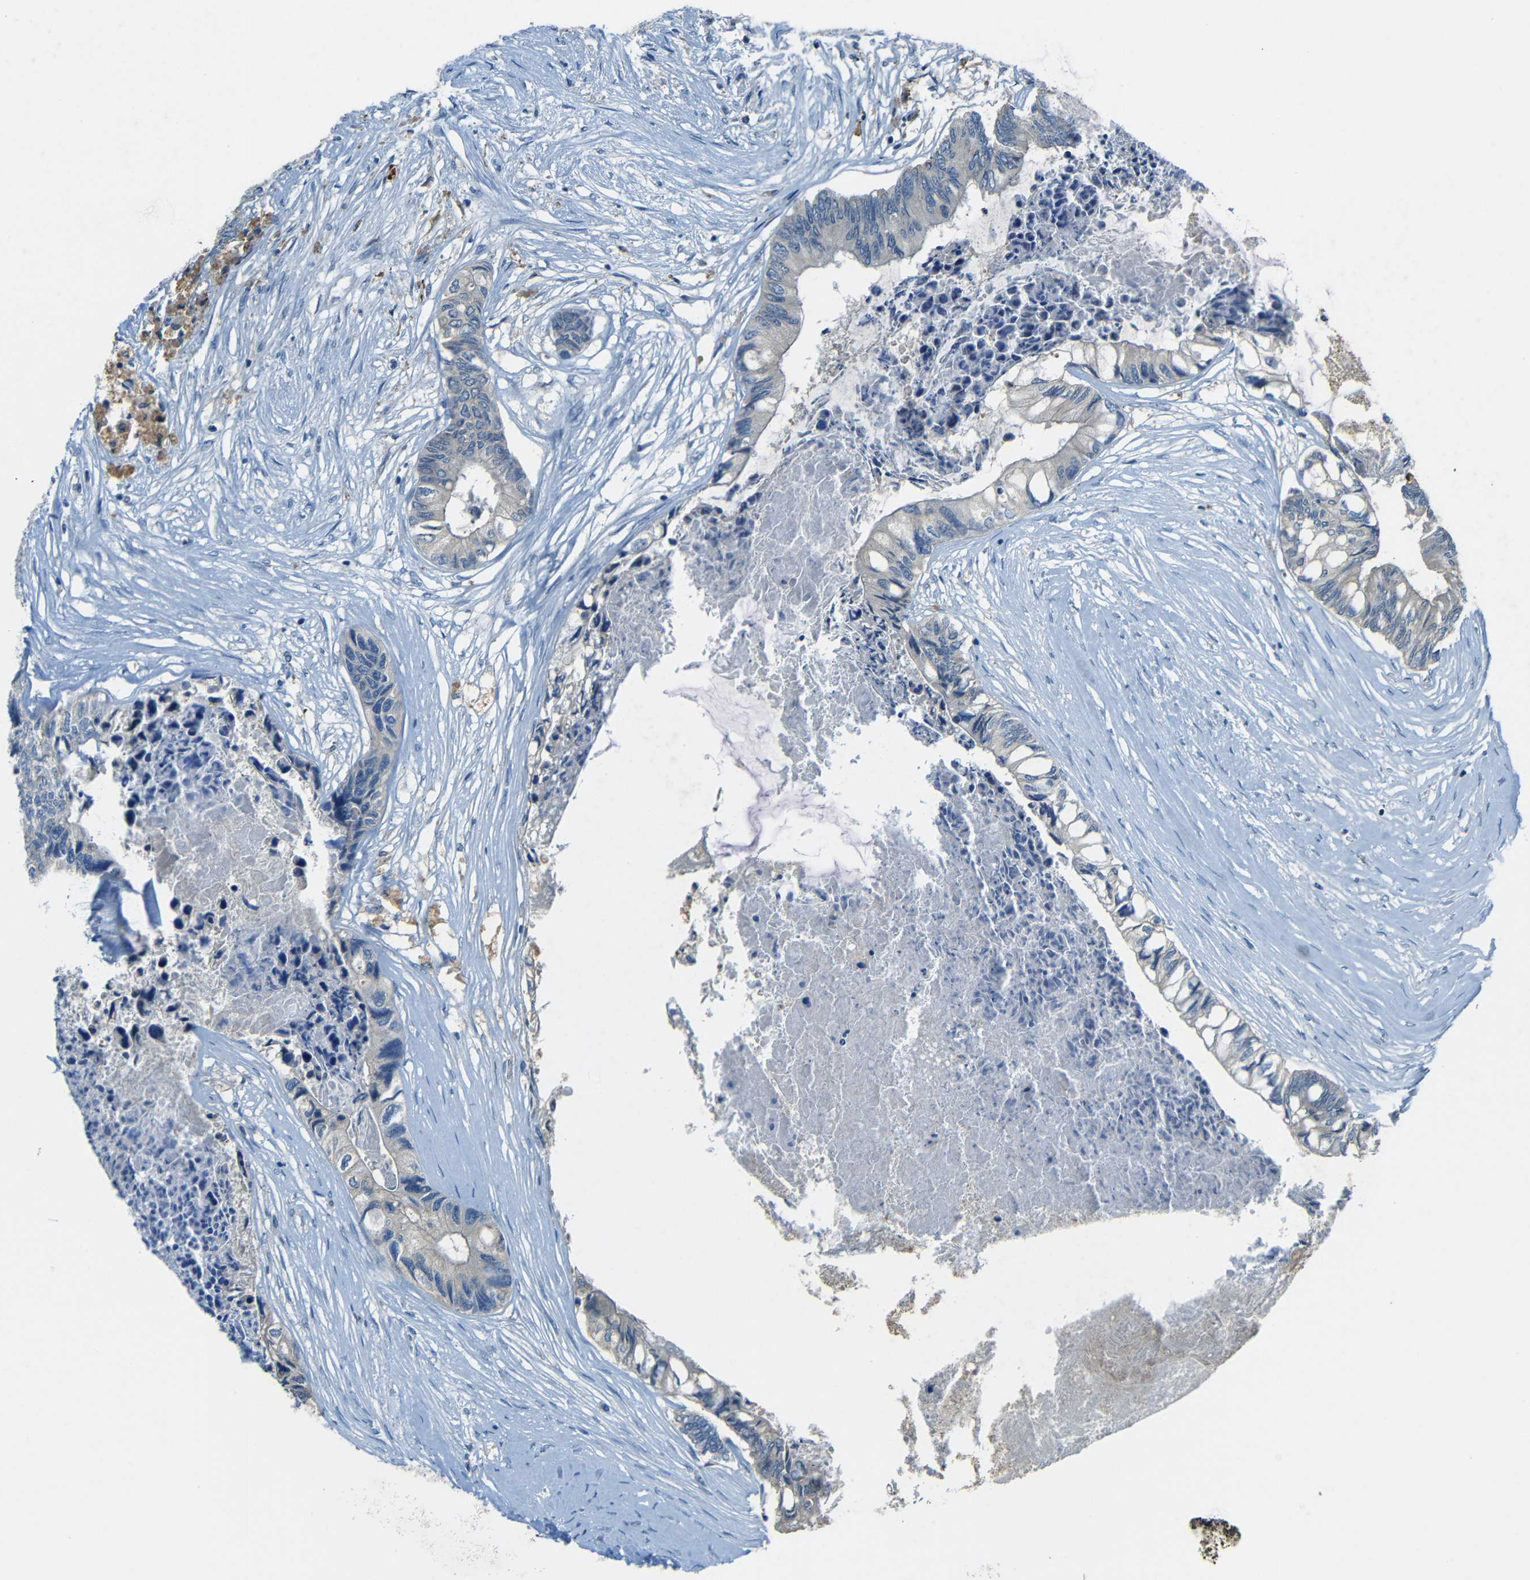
{"staining": {"intensity": "negative", "quantity": "none", "location": "none"}, "tissue": "colorectal cancer", "cell_type": "Tumor cells", "image_type": "cancer", "snomed": [{"axis": "morphology", "description": "Adenocarcinoma, NOS"}, {"axis": "topography", "description": "Rectum"}], "caption": "Protein analysis of colorectal cancer (adenocarcinoma) exhibits no significant staining in tumor cells. Brightfield microscopy of IHC stained with DAB (brown) and hematoxylin (blue), captured at high magnification.", "gene": "CYP26B1", "patient": {"sex": "male", "age": 63}}